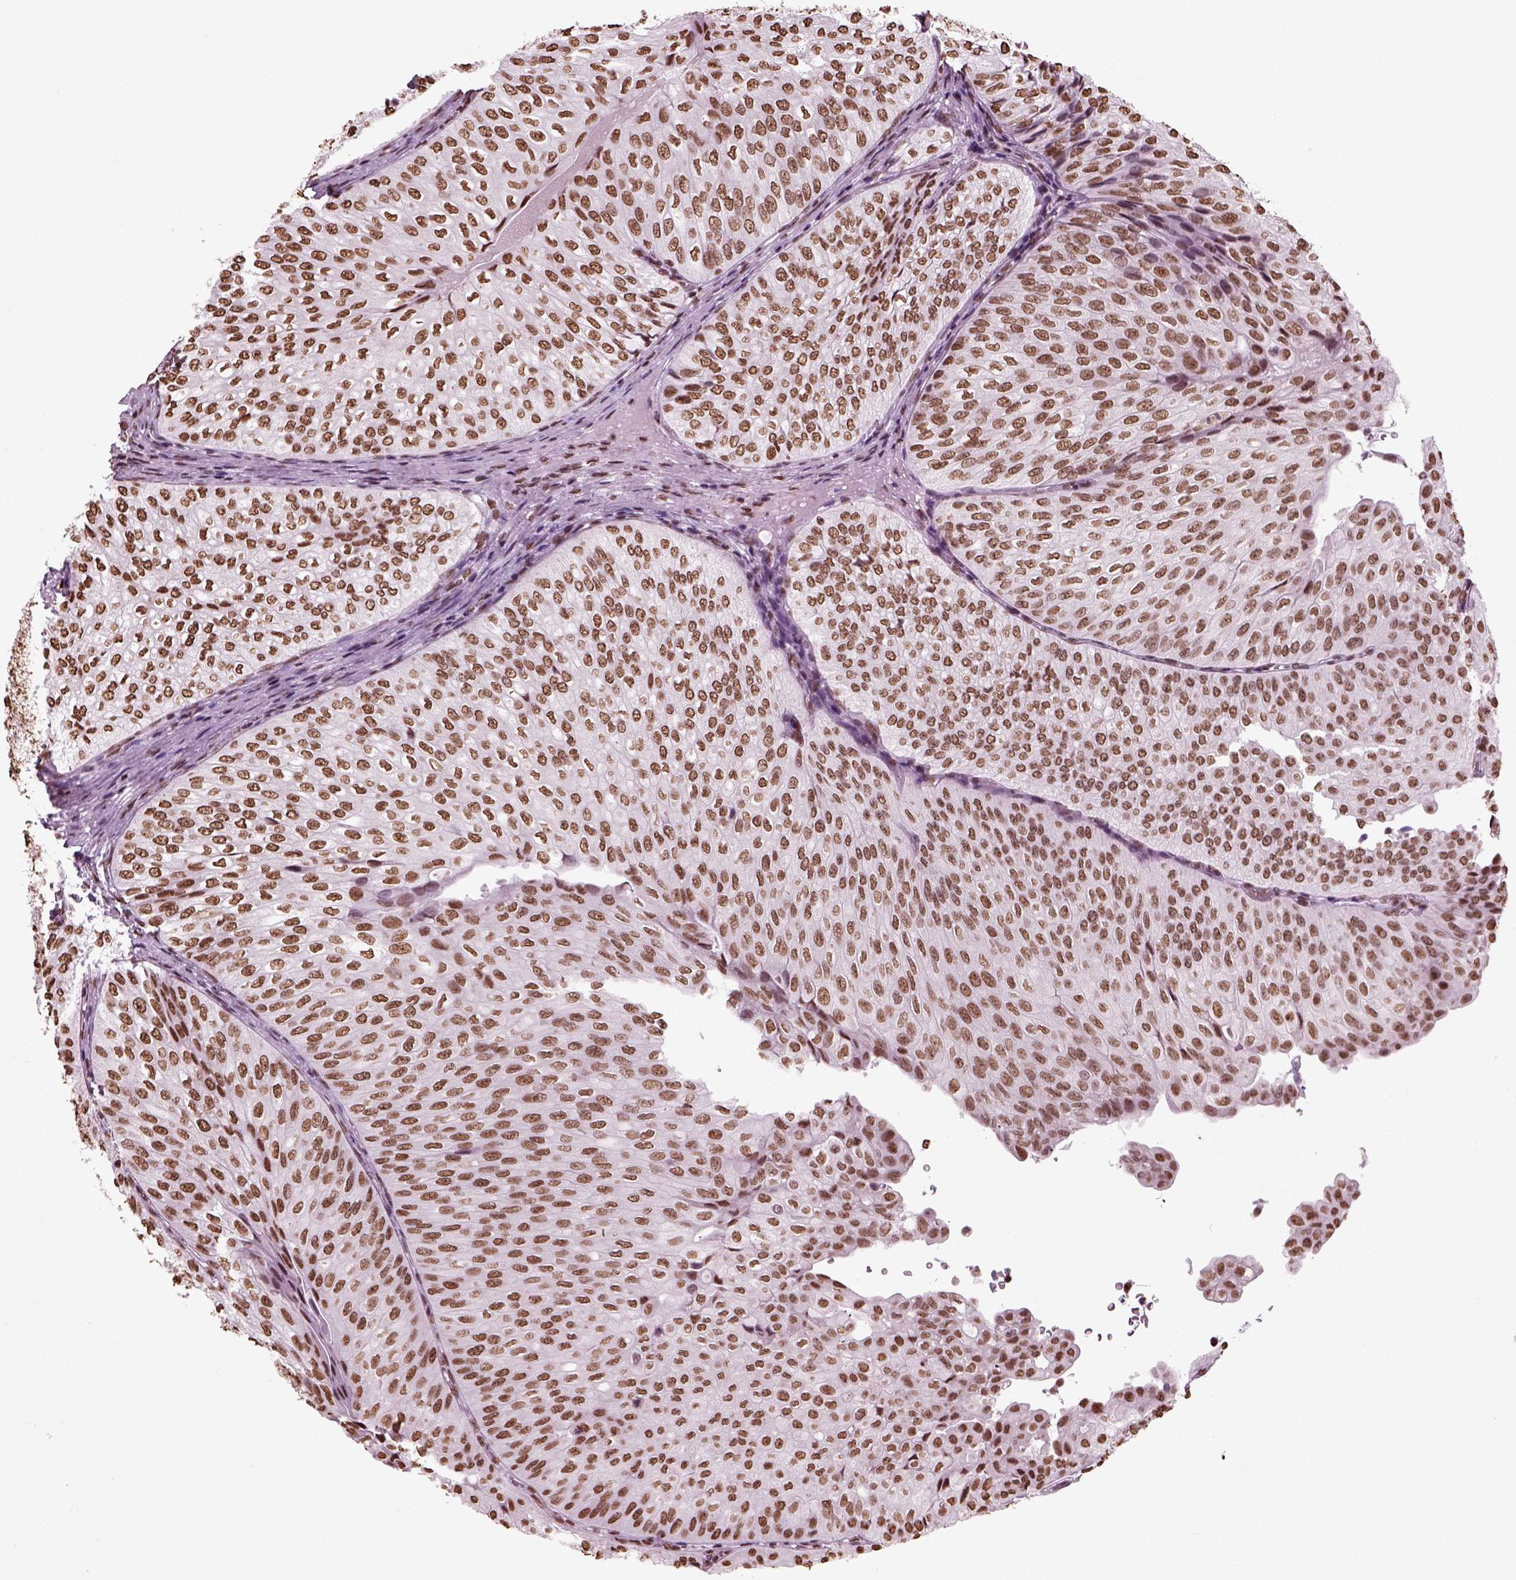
{"staining": {"intensity": "moderate", "quantity": ">75%", "location": "nuclear"}, "tissue": "urothelial cancer", "cell_type": "Tumor cells", "image_type": "cancer", "snomed": [{"axis": "morphology", "description": "Urothelial carcinoma, NOS"}, {"axis": "topography", "description": "Urinary bladder"}], "caption": "This photomicrograph demonstrates IHC staining of human transitional cell carcinoma, with medium moderate nuclear staining in about >75% of tumor cells.", "gene": "POLR1H", "patient": {"sex": "male", "age": 62}}